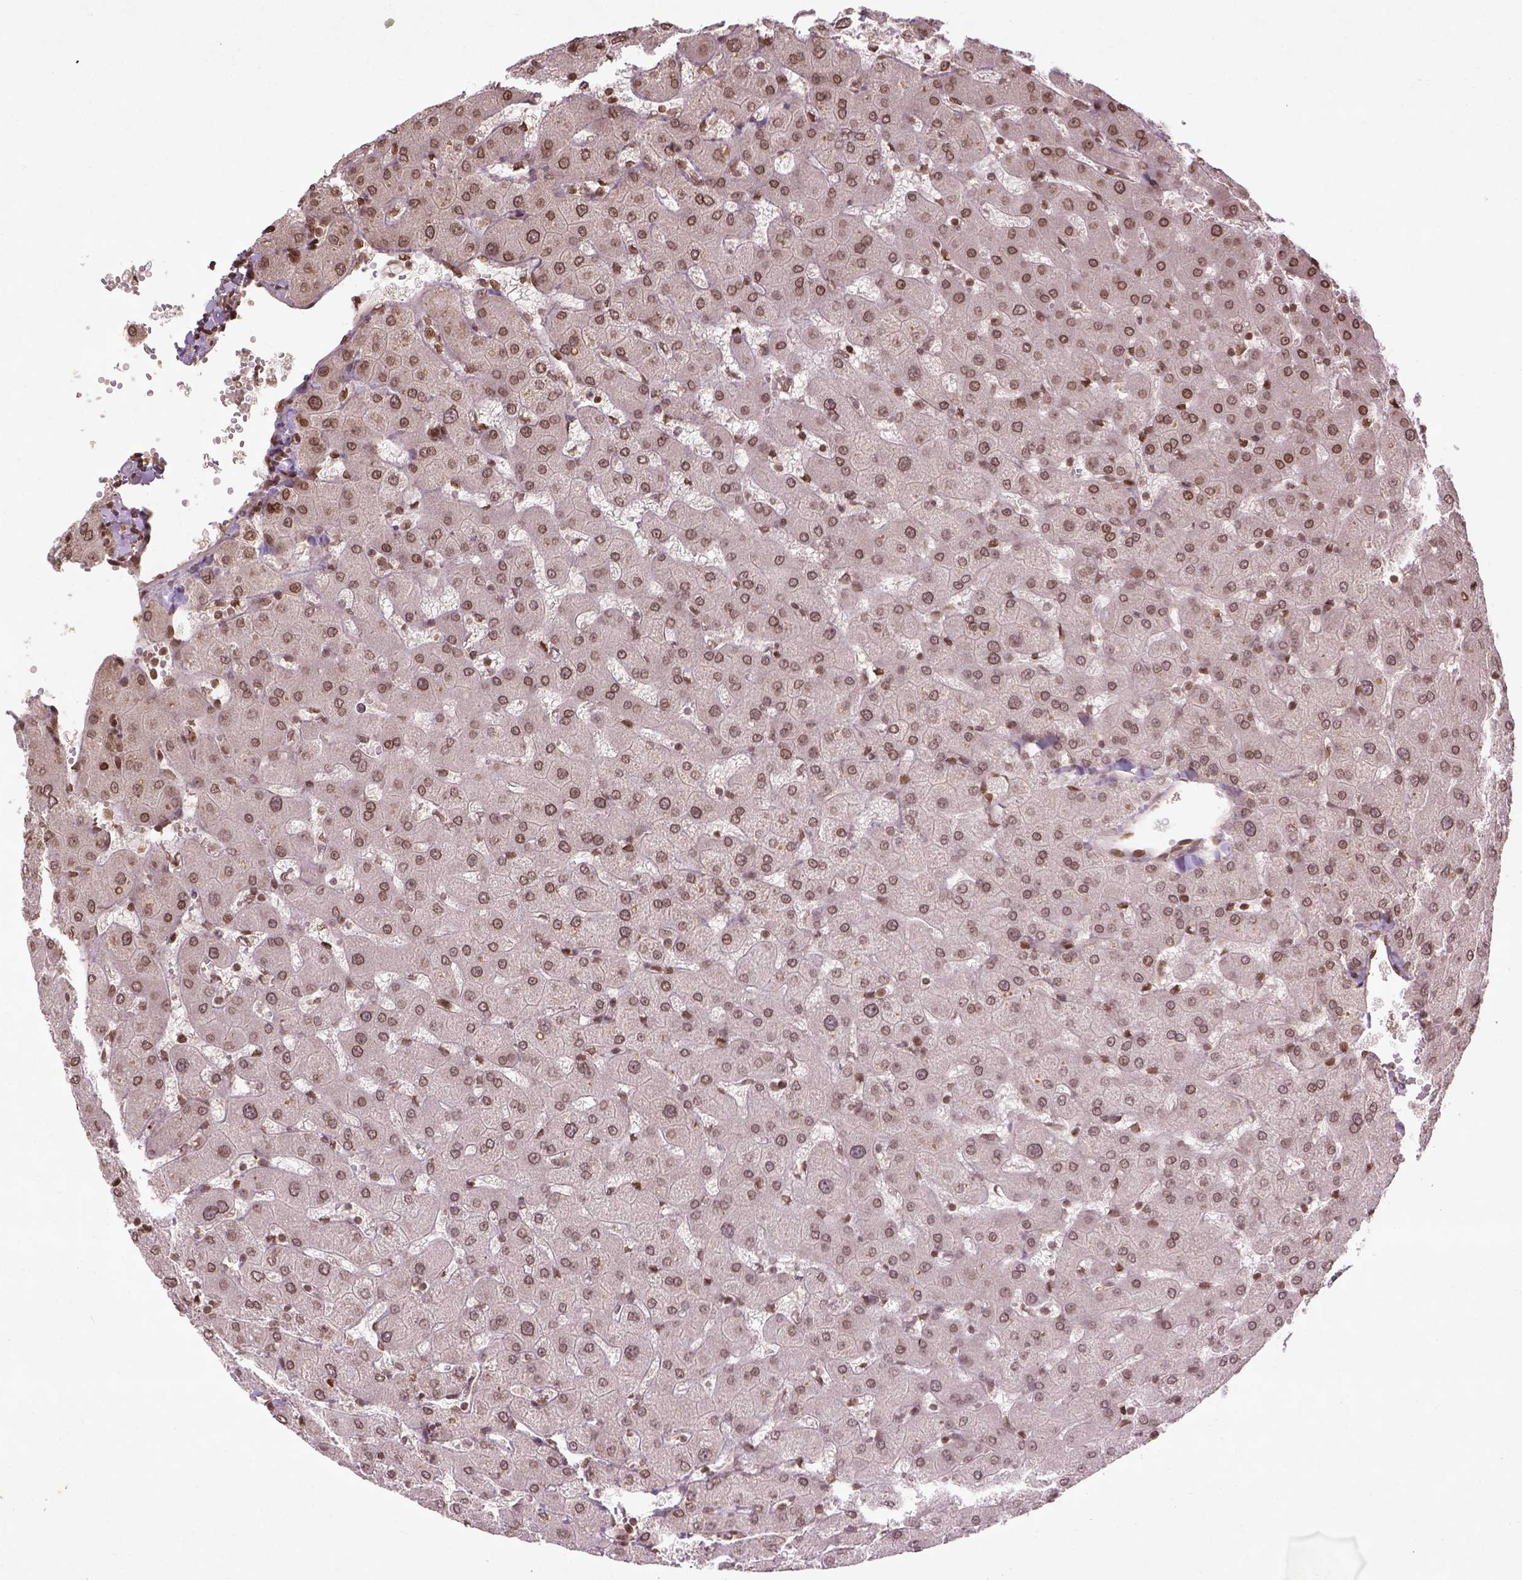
{"staining": {"intensity": "moderate", "quantity": ">75%", "location": "nuclear"}, "tissue": "liver", "cell_type": "Cholangiocytes", "image_type": "normal", "snomed": [{"axis": "morphology", "description": "Normal tissue, NOS"}, {"axis": "topography", "description": "Liver"}], "caption": "The image shows staining of benign liver, revealing moderate nuclear protein staining (brown color) within cholangiocytes. (DAB IHC with brightfield microscopy, high magnification).", "gene": "BANF1", "patient": {"sex": "female", "age": 63}}